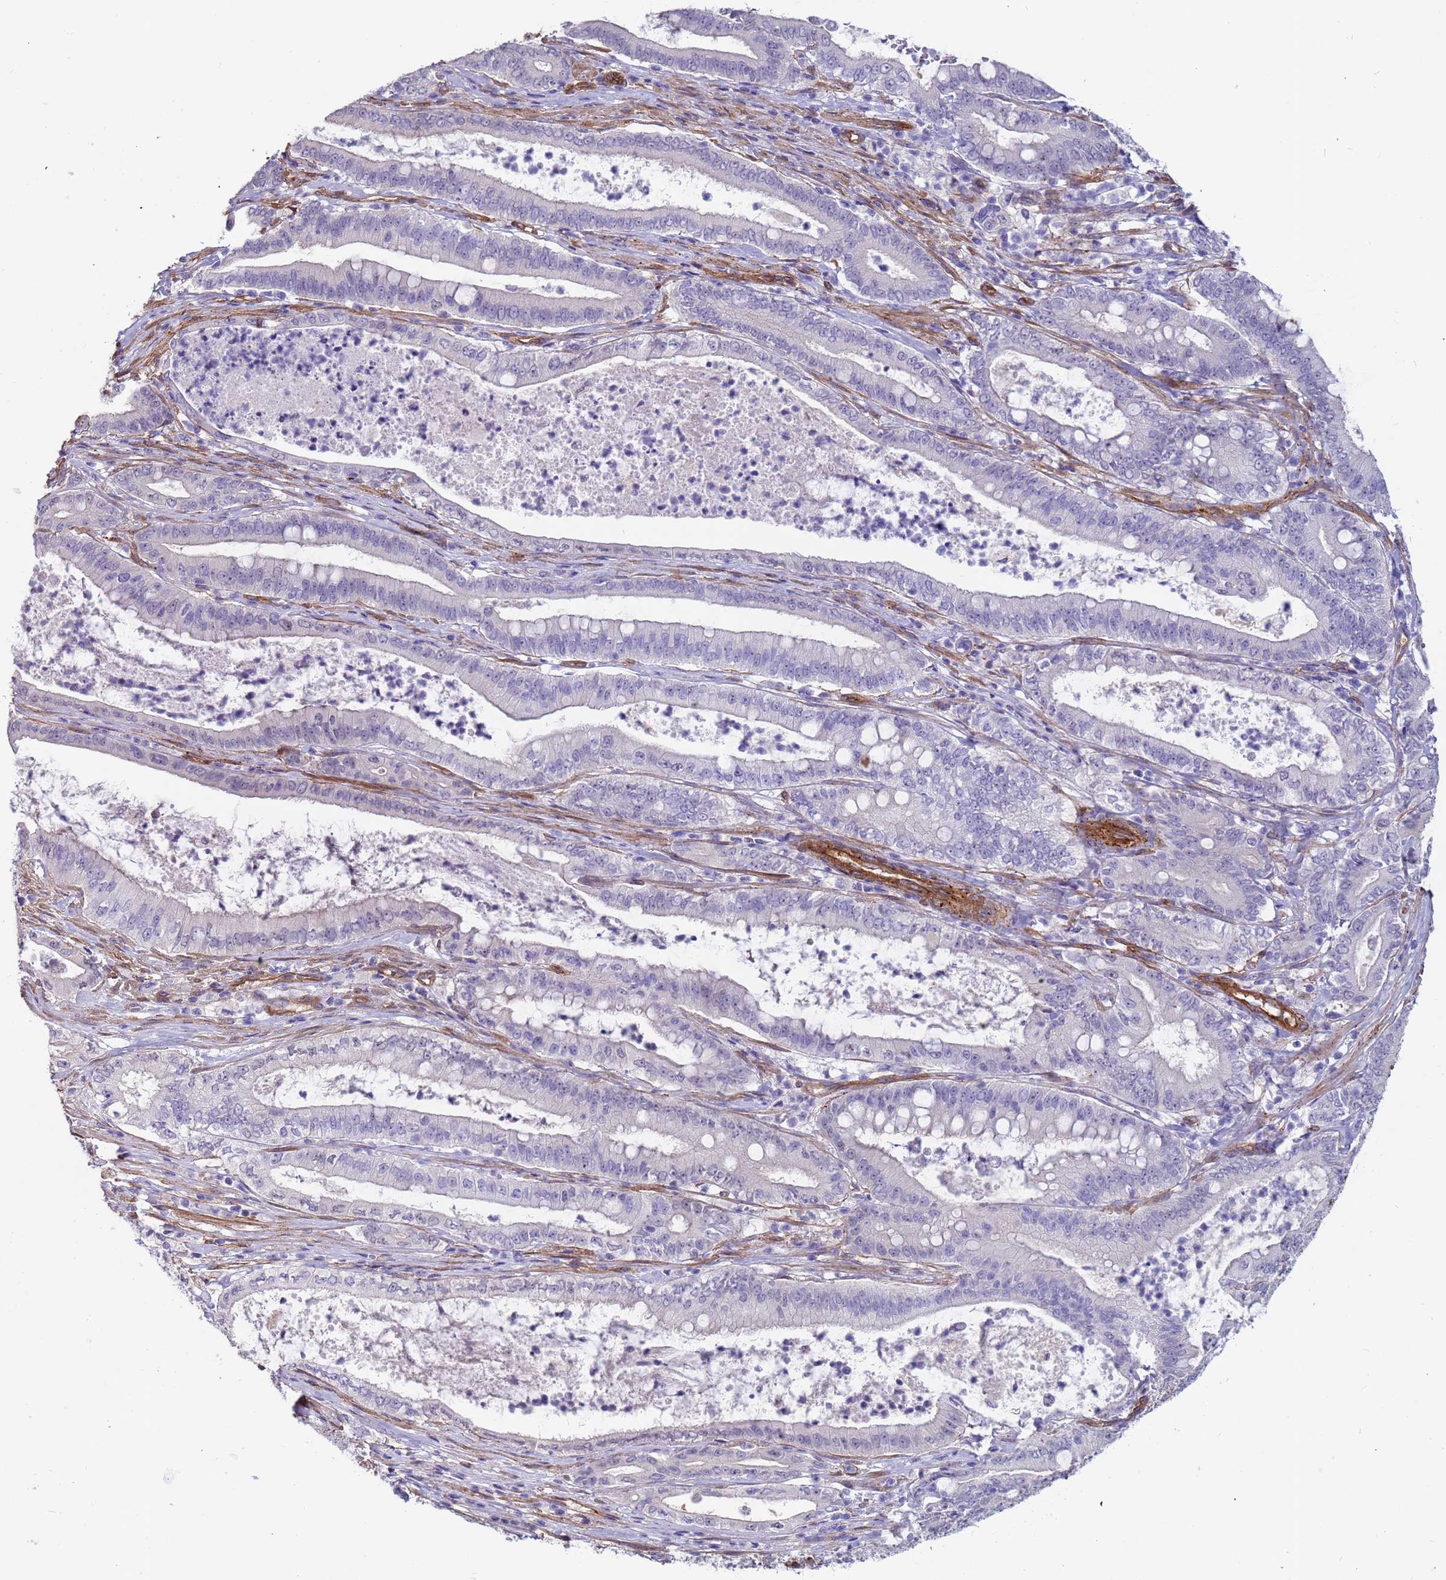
{"staining": {"intensity": "negative", "quantity": "none", "location": "none"}, "tissue": "pancreatic cancer", "cell_type": "Tumor cells", "image_type": "cancer", "snomed": [{"axis": "morphology", "description": "Adenocarcinoma, NOS"}, {"axis": "topography", "description": "Pancreas"}], "caption": "Immunohistochemical staining of human pancreatic cancer (adenocarcinoma) exhibits no significant expression in tumor cells.", "gene": "EHD2", "patient": {"sex": "male", "age": 71}}